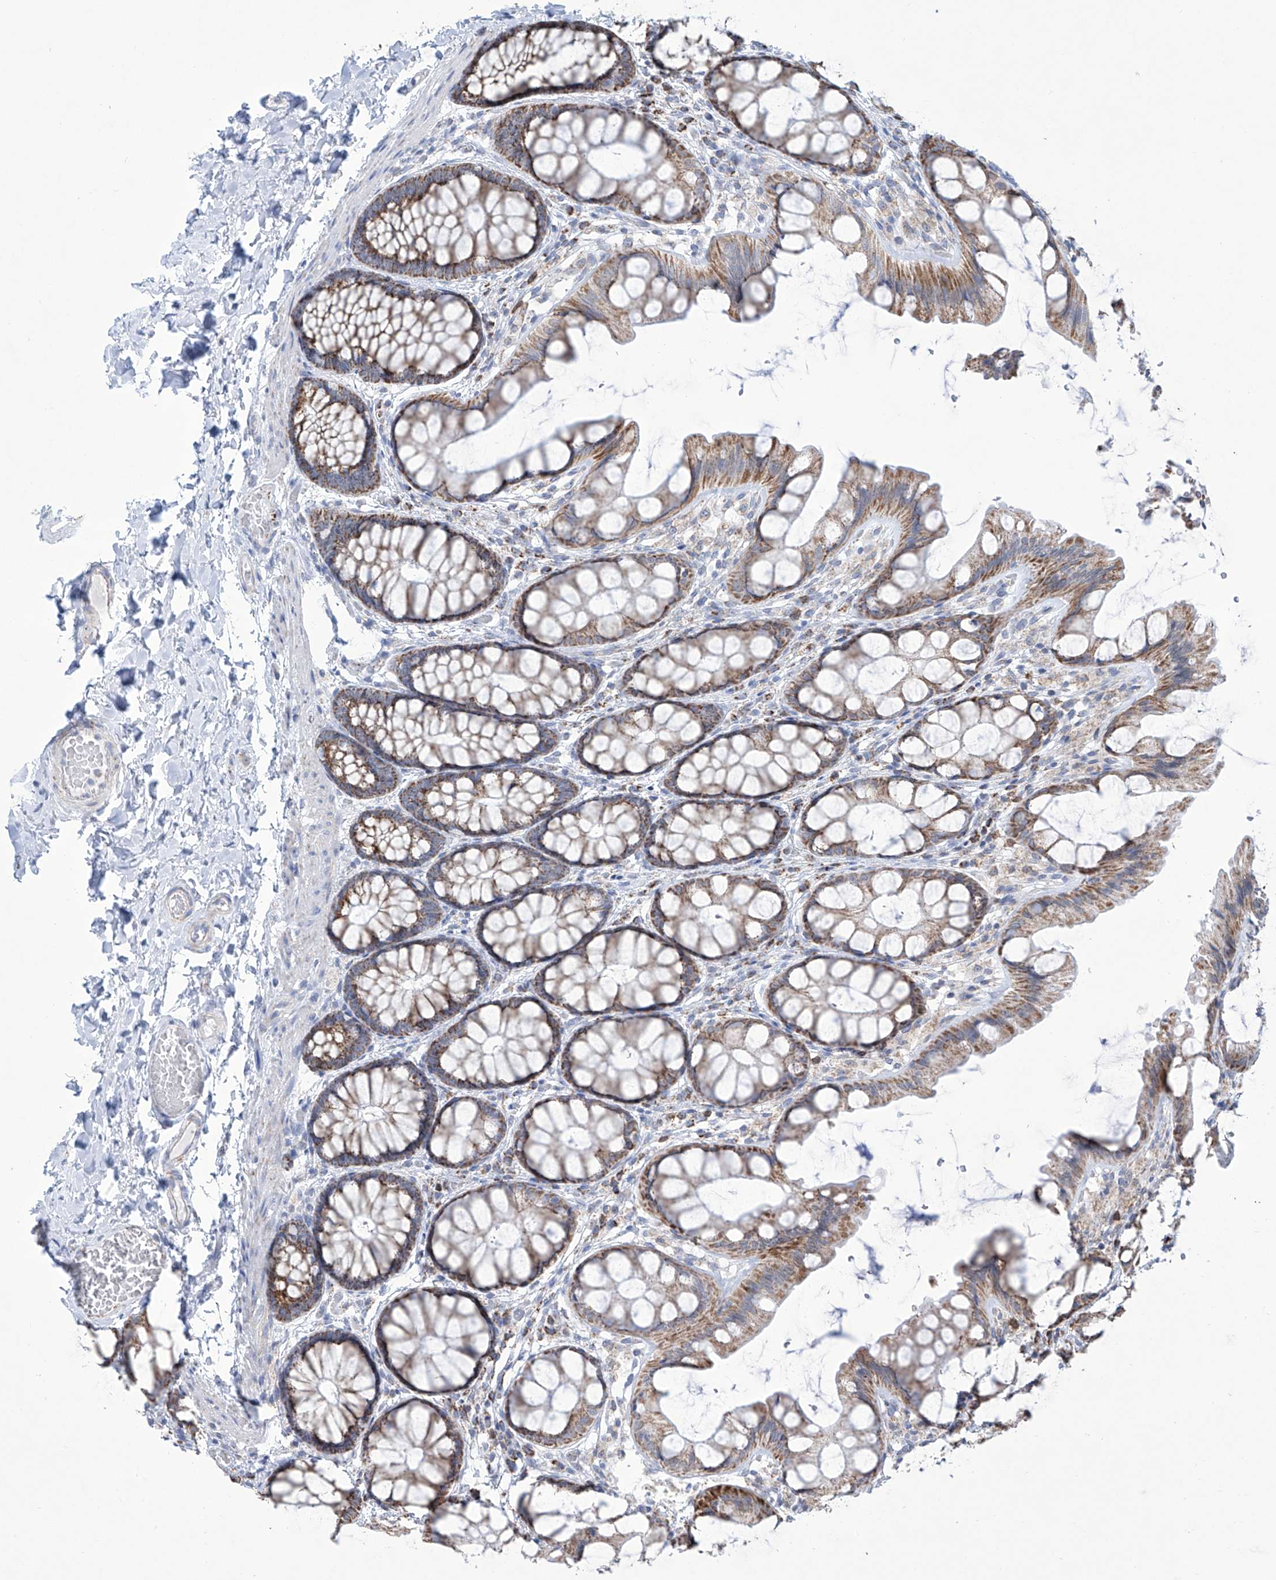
{"staining": {"intensity": "negative", "quantity": "none", "location": "none"}, "tissue": "colon", "cell_type": "Endothelial cells", "image_type": "normal", "snomed": [{"axis": "morphology", "description": "Normal tissue, NOS"}, {"axis": "topography", "description": "Colon"}], "caption": "Immunohistochemistry (IHC) micrograph of benign human colon stained for a protein (brown), which reveals no positivity in endothelial cells.", "gene": "ALDH6A1", "patient": {"sex": "male", "age": 47}}